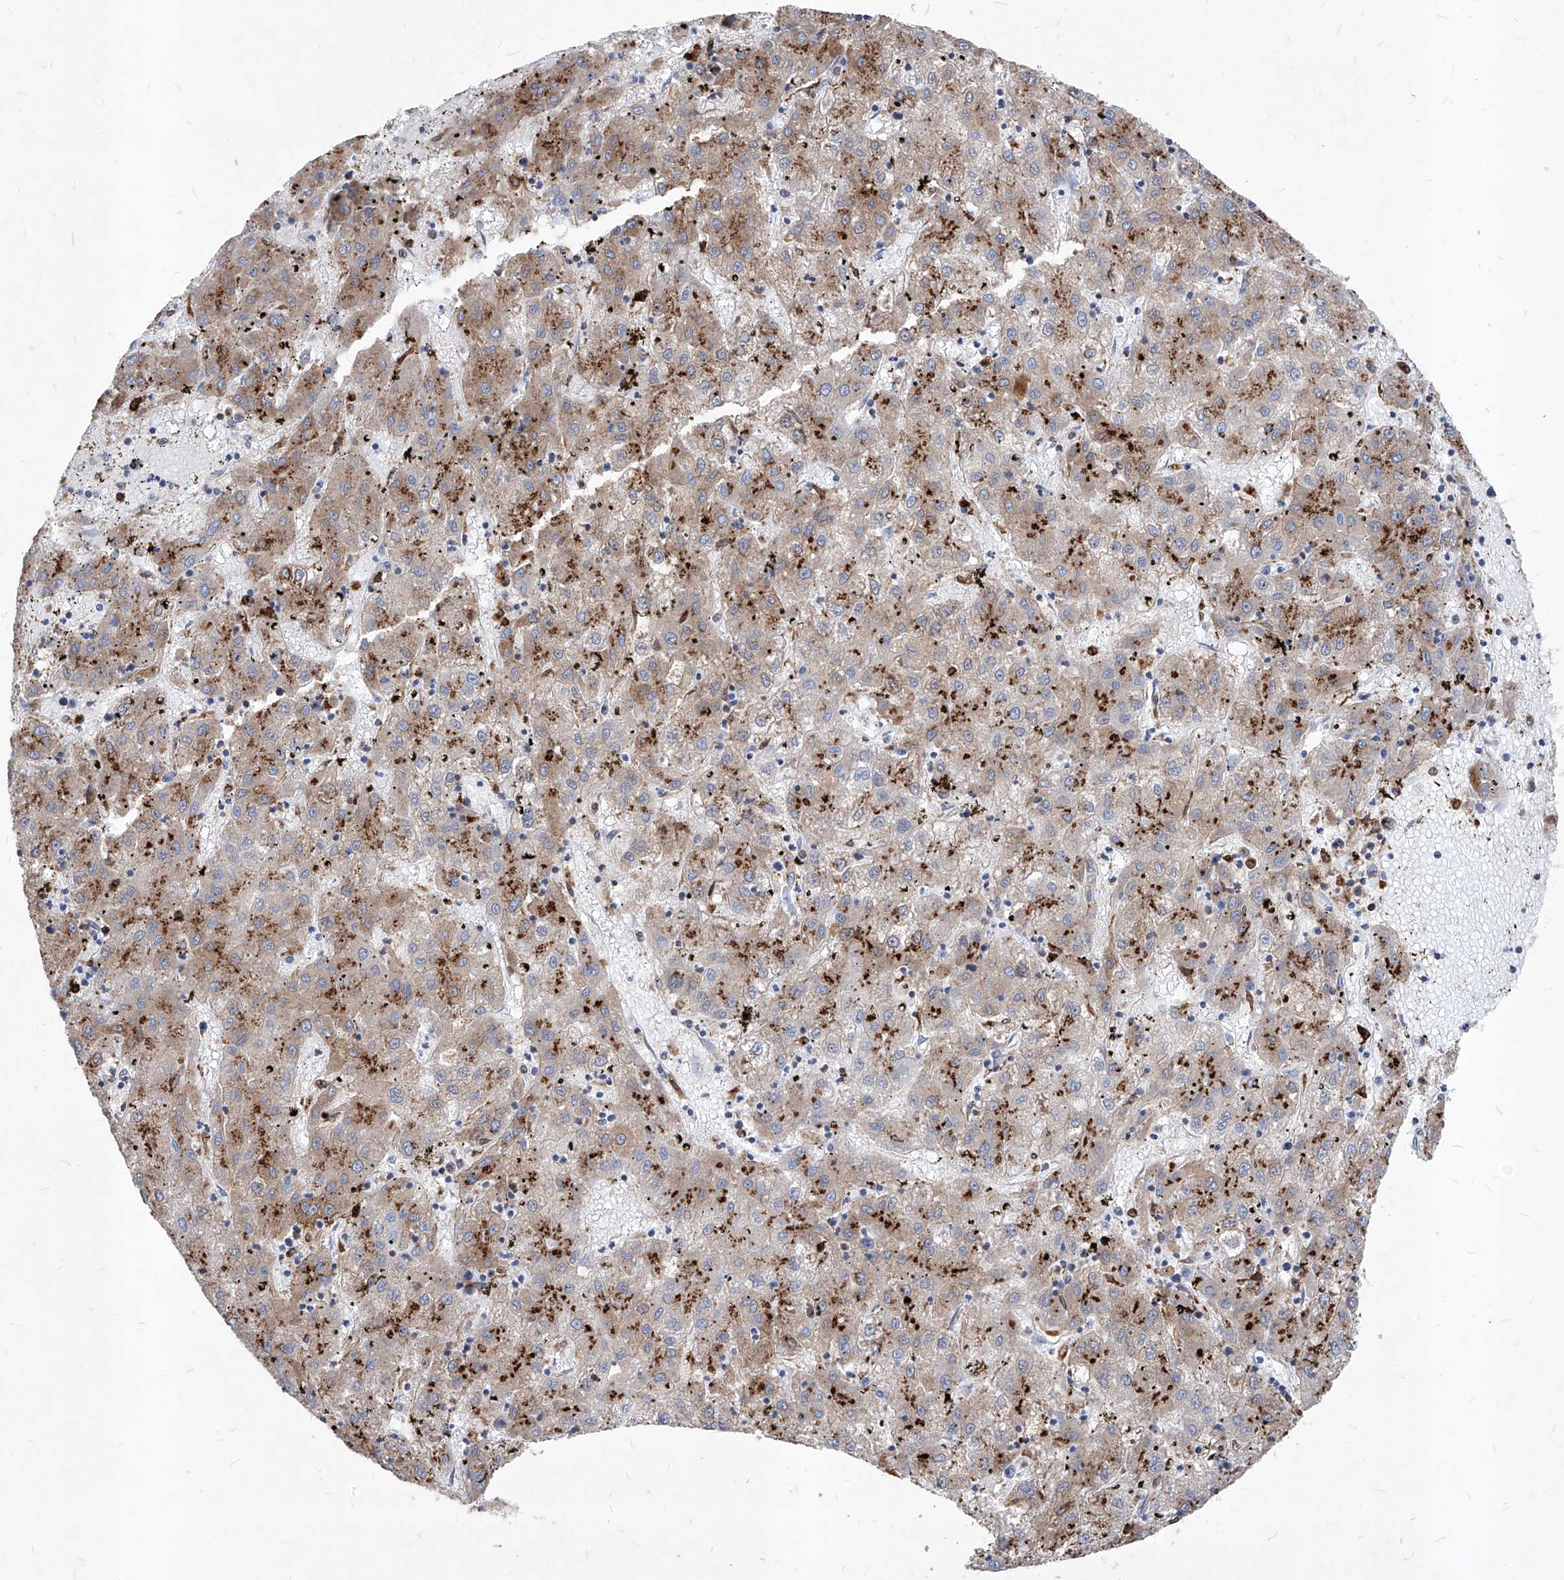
{"staining": {"intensity": "moderate", "quantity": ">75%", "location": "cytoplasmic/membranous"}, "tissue": "liver cancer", "cell_type": "Tumor cells", "image_type": "cancer", "snomed": [{"axis": "morphology", "description": "Carcinoma, Hepatocellular, NOS"}, {"axis": "topography", "description": "Liver"}], "caption": "DAB (3,3'-diaminobenzidine) immunohistochemical staining of hepatocellular carcinoma (liver) exhibits moderate cytoplasmic/membranous protein positivity in about >75% of tumor cells.", "gene": "UBOX5", "patient": {"sex": "male", "age": 72}}